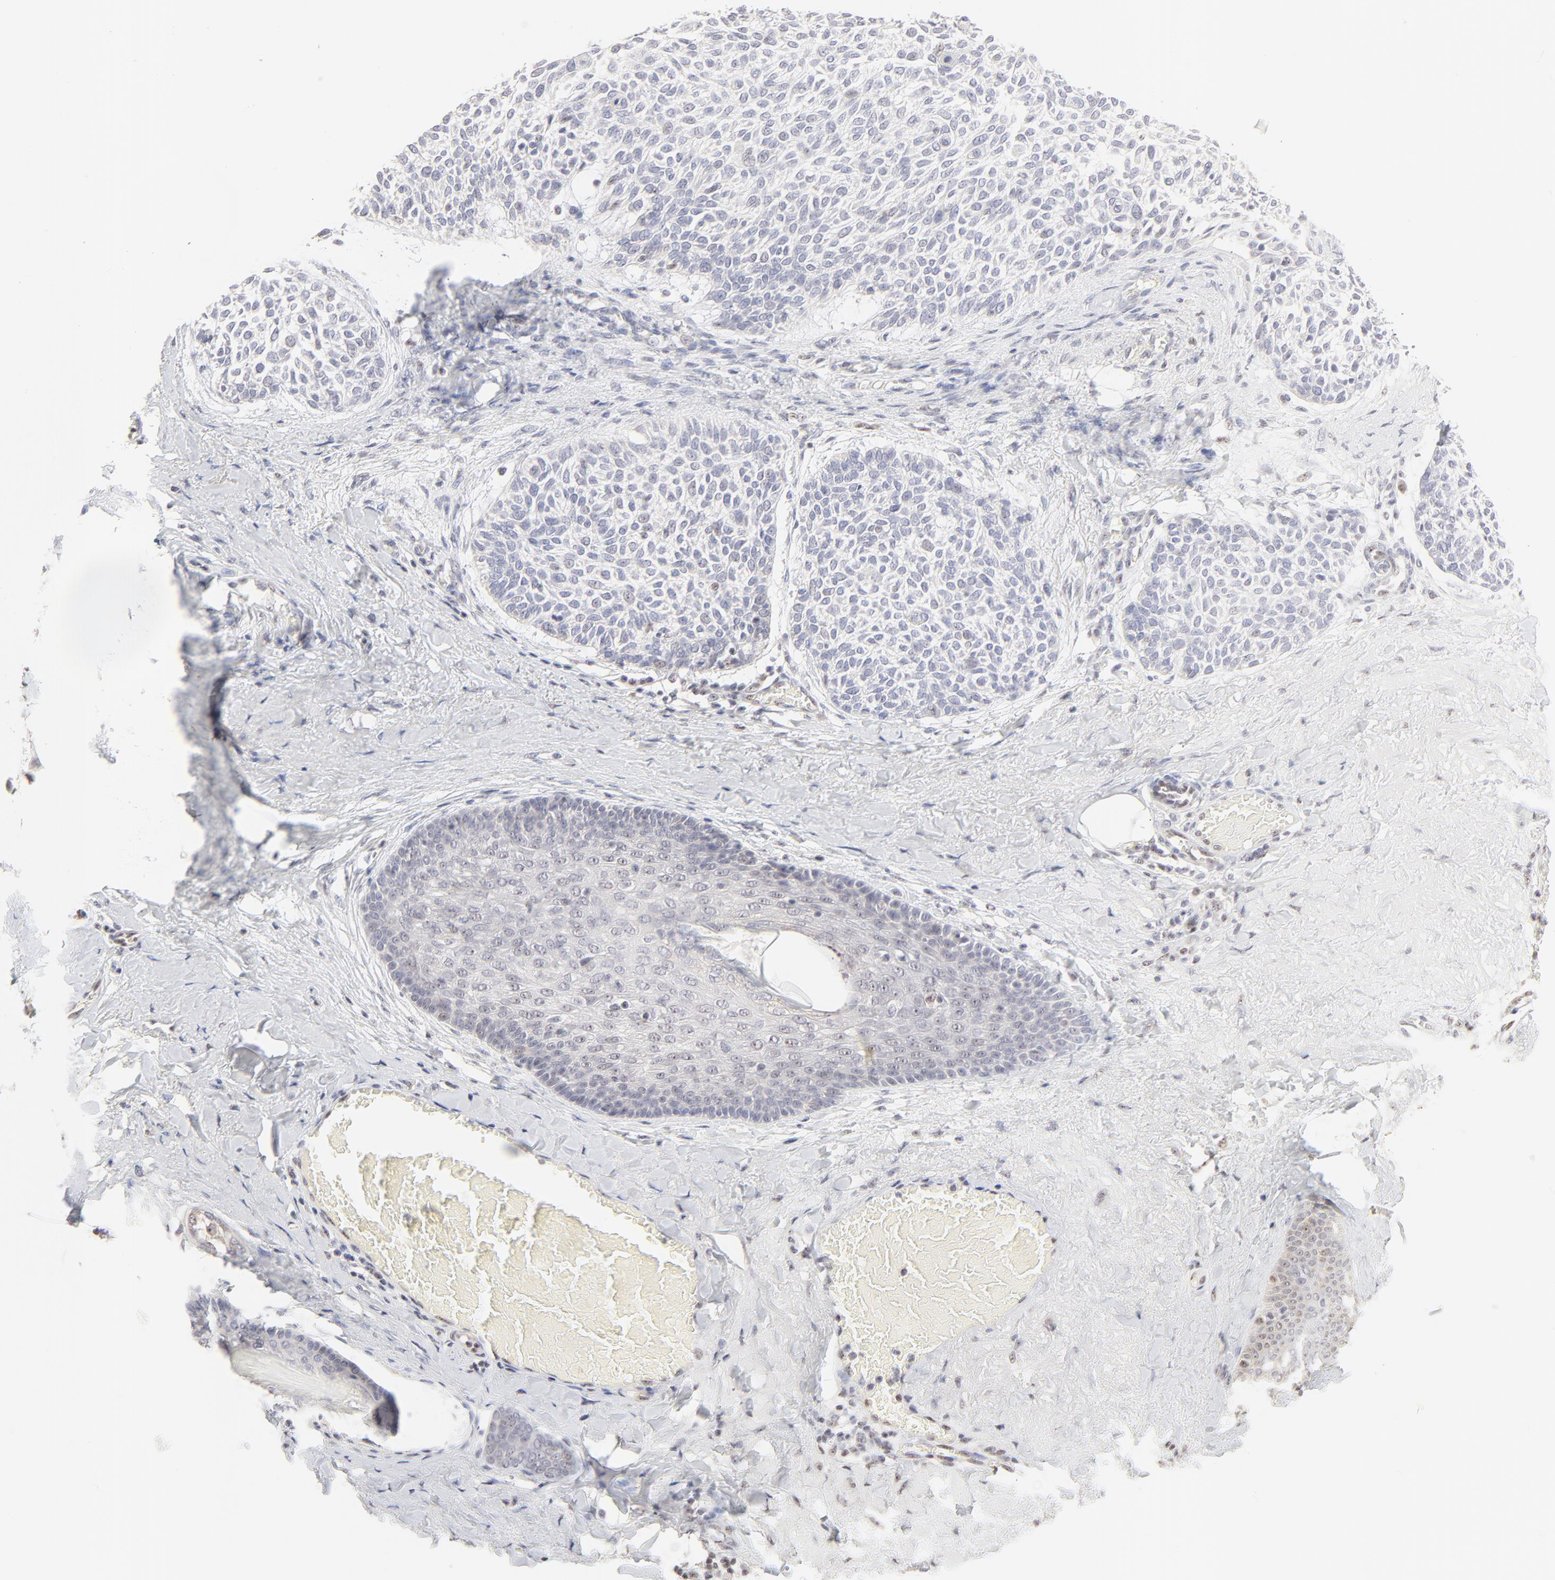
{"staining": {"intensity": "negative", "quantity": "none", "location": "none"}, "tissue": "skin cancer", "cell_type": "Tumor cells", "image_type": "cancer", "snomed": [{"axis": "morphology", "description": "Normal tissue, NOS"}, {"axis": "morphology", "description": "Basal cell carcinoma"}, {"axis": "topography", "description": "Skin"}], "caption": "This is an IHC micrograph of skin basal cell carcinoma. There is no expression in tumor cells.", "gene": "NFIL3", "patient": {"sex": "female", "age": 70}}